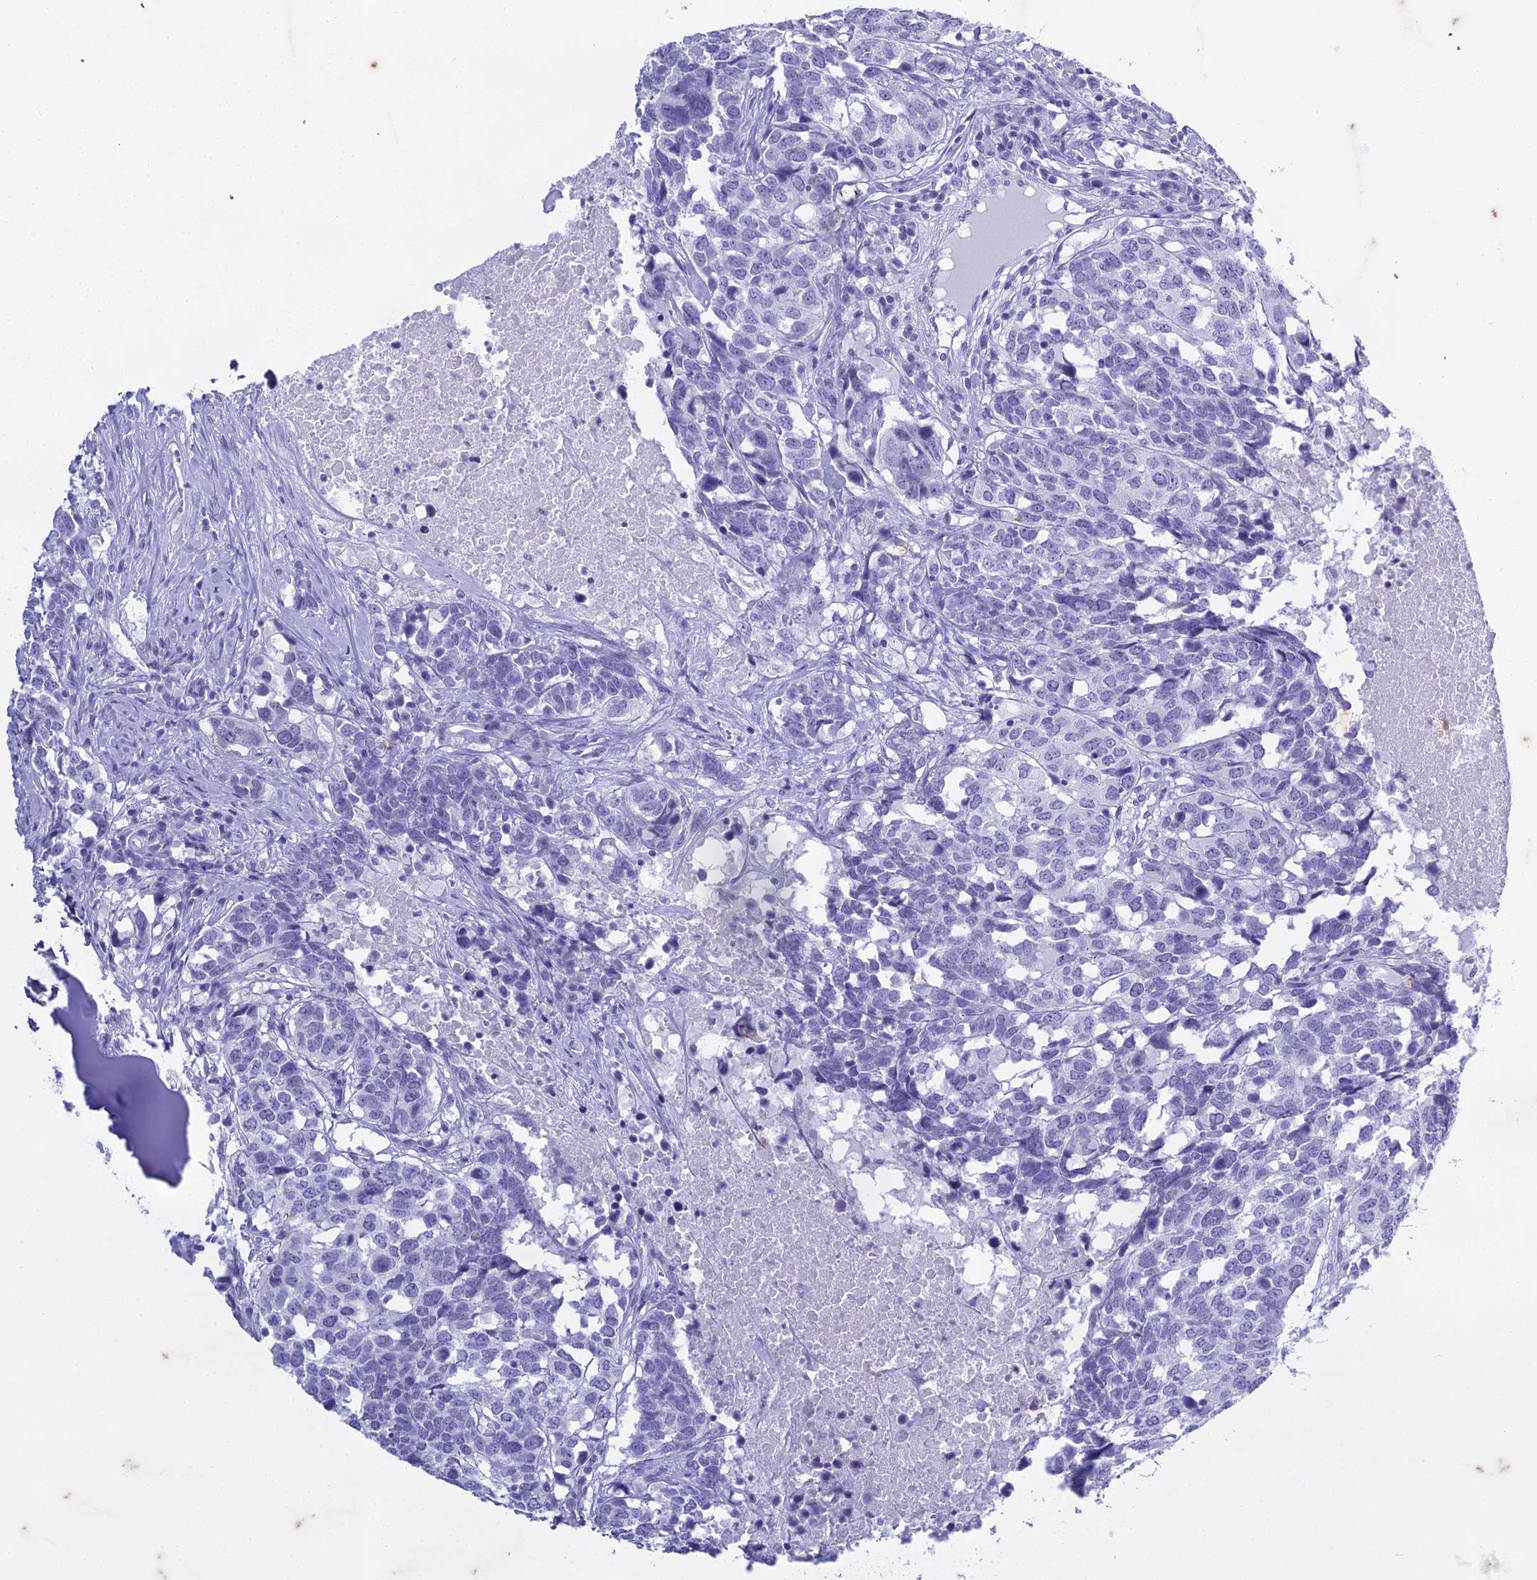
{"staining": {"intensity": "negative", "quantity": "none", "location": "none"}, "tissue": "head and neck cancer", "cell_type": "Tumor cells", "image_type": "cancer", "snomed": [{"axis": "morphology", "description": "Squamous cell carcinoma, NOS"}, {"axis": "topography", "description": "Head-Neck"}], "caption": "The IHC image has no significant staining in tumor cells of squamous cell carcinoma (head and neck) tissue. (Stains: DAB (3,3'-diaminobenzidine) immunohistochemistry with hematoxylin counter stain, Microscopy: brightfield microscopy at high magnification).", "gene": "HMGB4", "patient": {"sex": "male", "age": 66}}